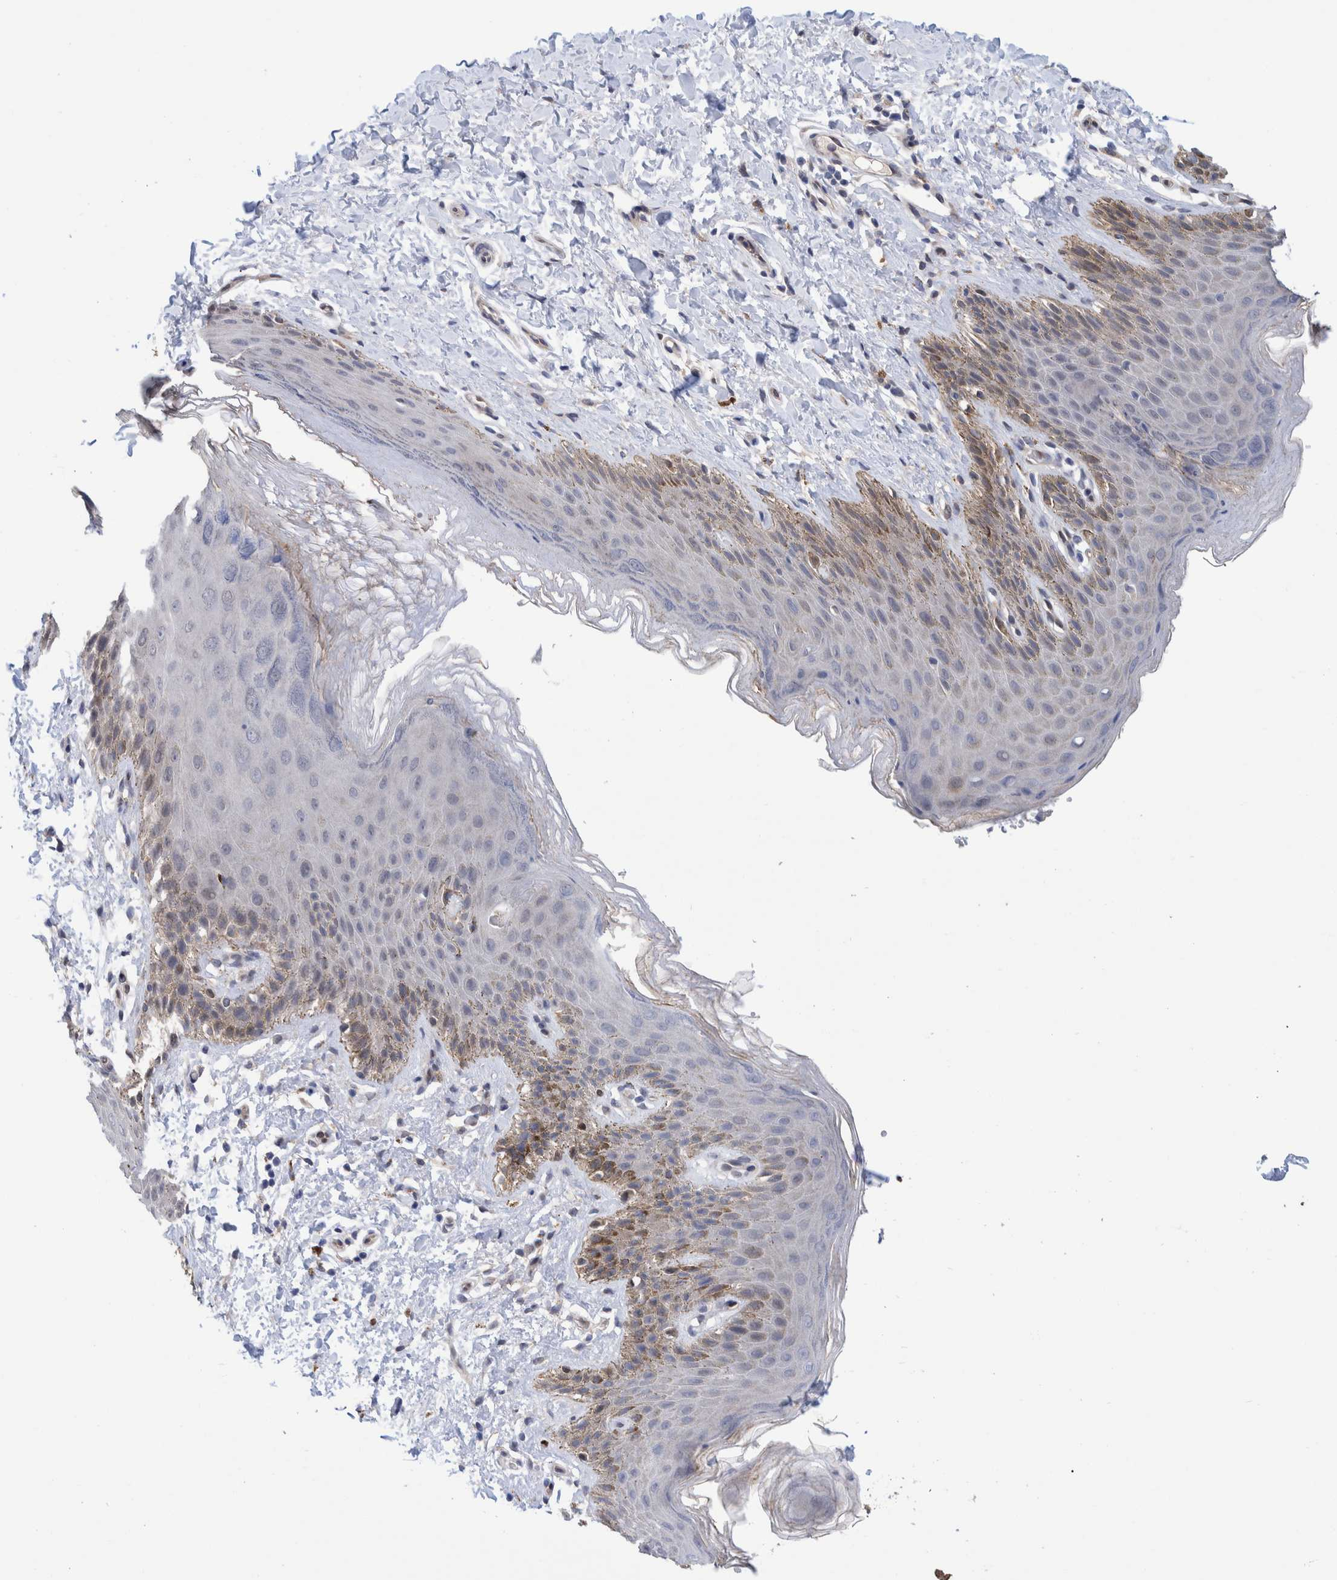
{"staining": {"intensity": "weak", "quantity": "<25%", "location": "cytoplasmic/membranous"}, "tissue": "skin", "cell_type": "Epidermal cells", "image_type": "normal", "snomed": [{"axis": "morphology", "description": "Normal tissue, NOS"}, {"axis": "topography", "description": "Anal"}, {"axis": "topography", "description": "Peripheral nerve tissue"}], "caption": "Micrograph shows no protein positivity in epidermal cells of unremarkable skin.", "gene": "PFAS", "patient": {"sex": "male", "age": 44}}